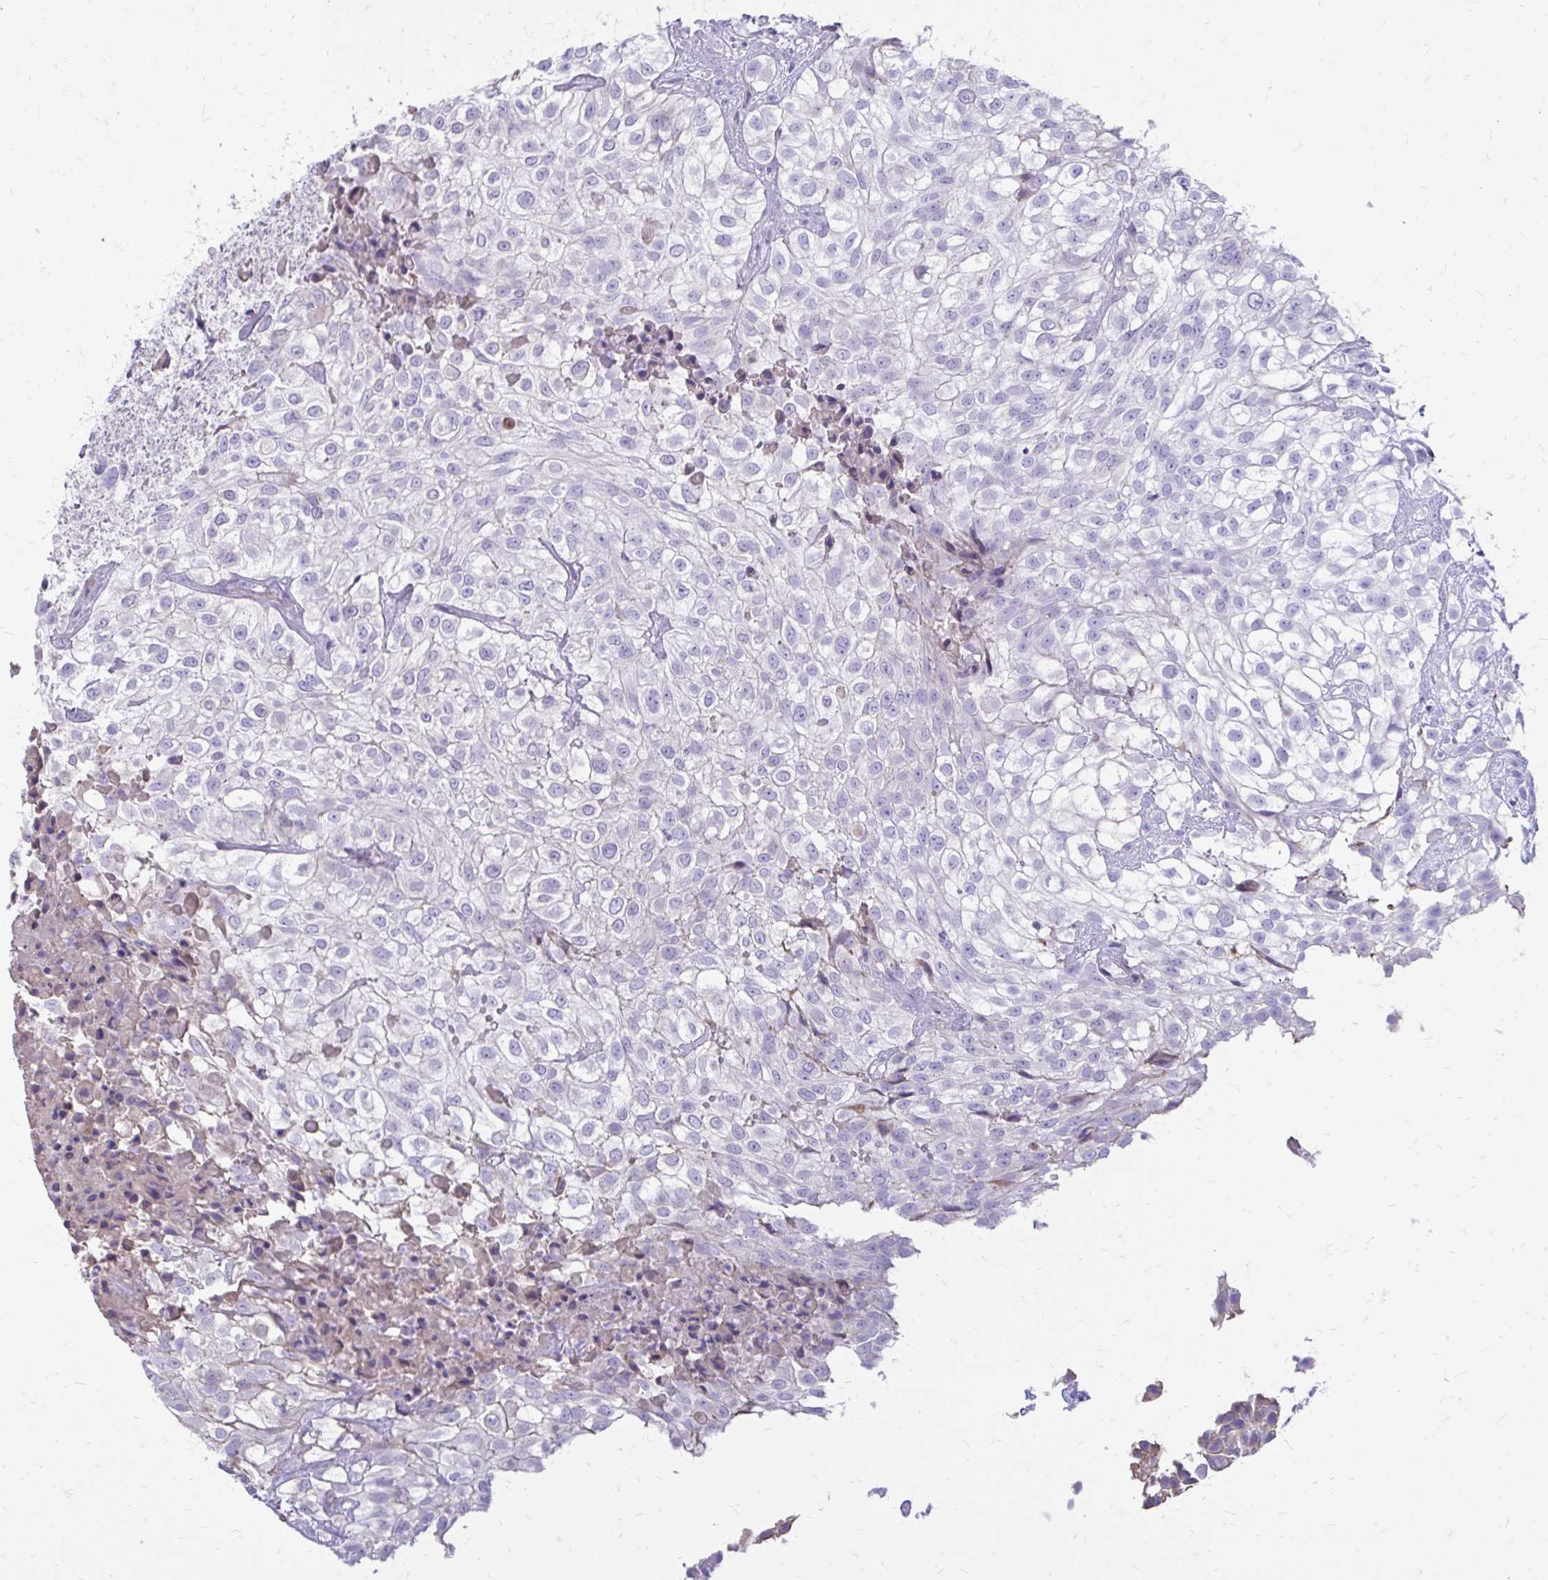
{"staining": {"intensity": "negative", "quantity": "none", "location": "none"}, "tissue": "urothelial cancer", "cell_type": "Tumor cells", "image_type": "cancer", "snomed": [{"axis": "morphology", "description": "Urothelial carcinoma, High grade"}, {"axis": "topography", "description": "Urinary bladder"}], "caption": "Human high-grade urothelial carcinoma stained for a protein using immunohistochemistry shows no expression in tumor cells.", "gene": "SIGLEC11", "patient": {"sex": "male", "age": 56}}